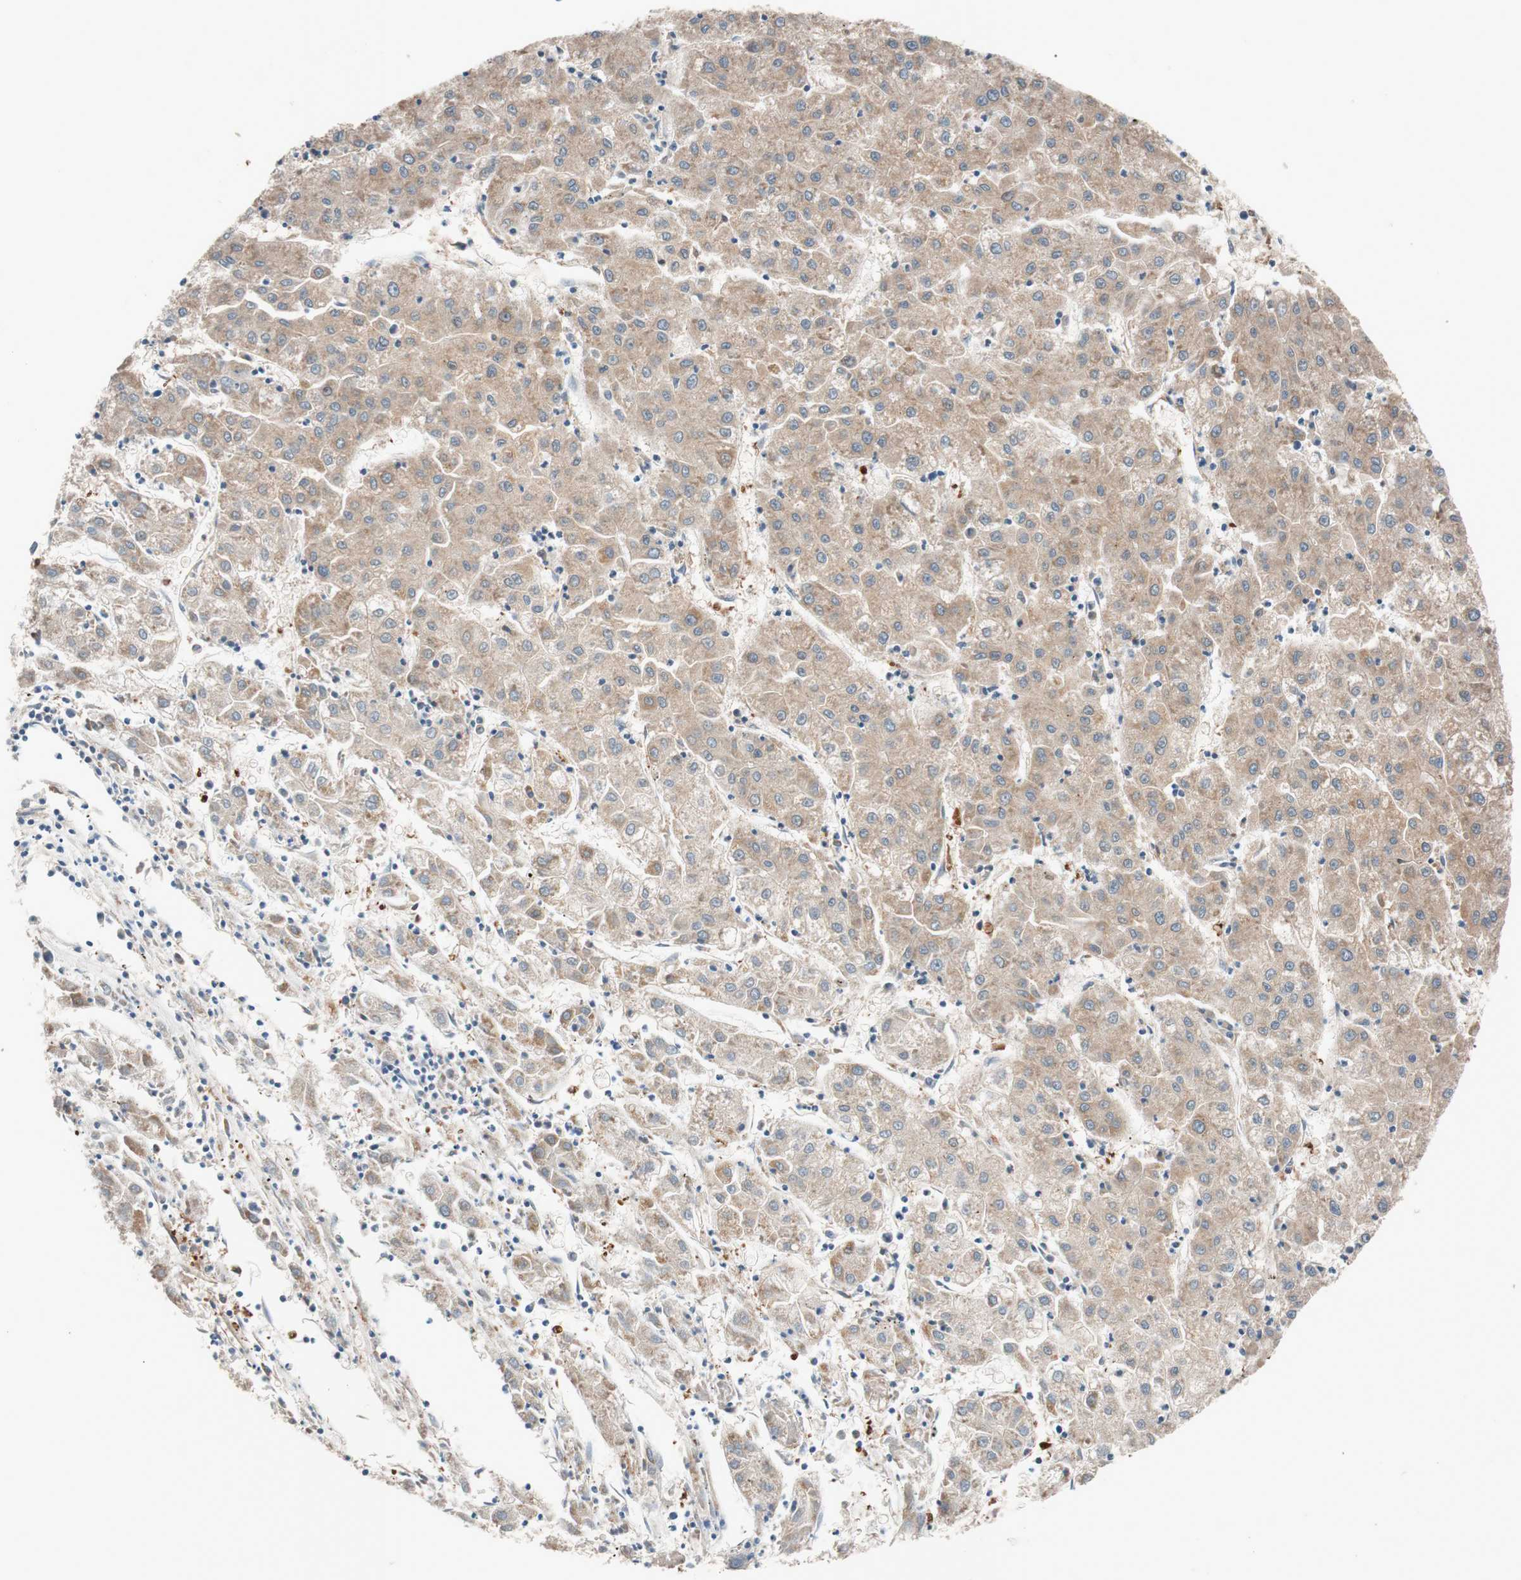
{"staining": {"intensity": "moderate", "quantity": ">75%", "location": "cytoplasmic/membranous"}, "tissue": "liver cancer", "cell_type": "Tumor cells", "image_type": "cancer", "snomed": [{"axis": "morphology", "description": "Carcinoma, Hepatocellular, NOS"}, {"axis": "topography", "description": "Liver"}], "caption": "Approximately >75% of tumor cells in human liver cancer exhibit moderate cytoplasmic/membranous protein expression as visualized by brown immunohistochemical staining.", "gene": "FAAH", "patient": {"sex": "male", "age": 72}}